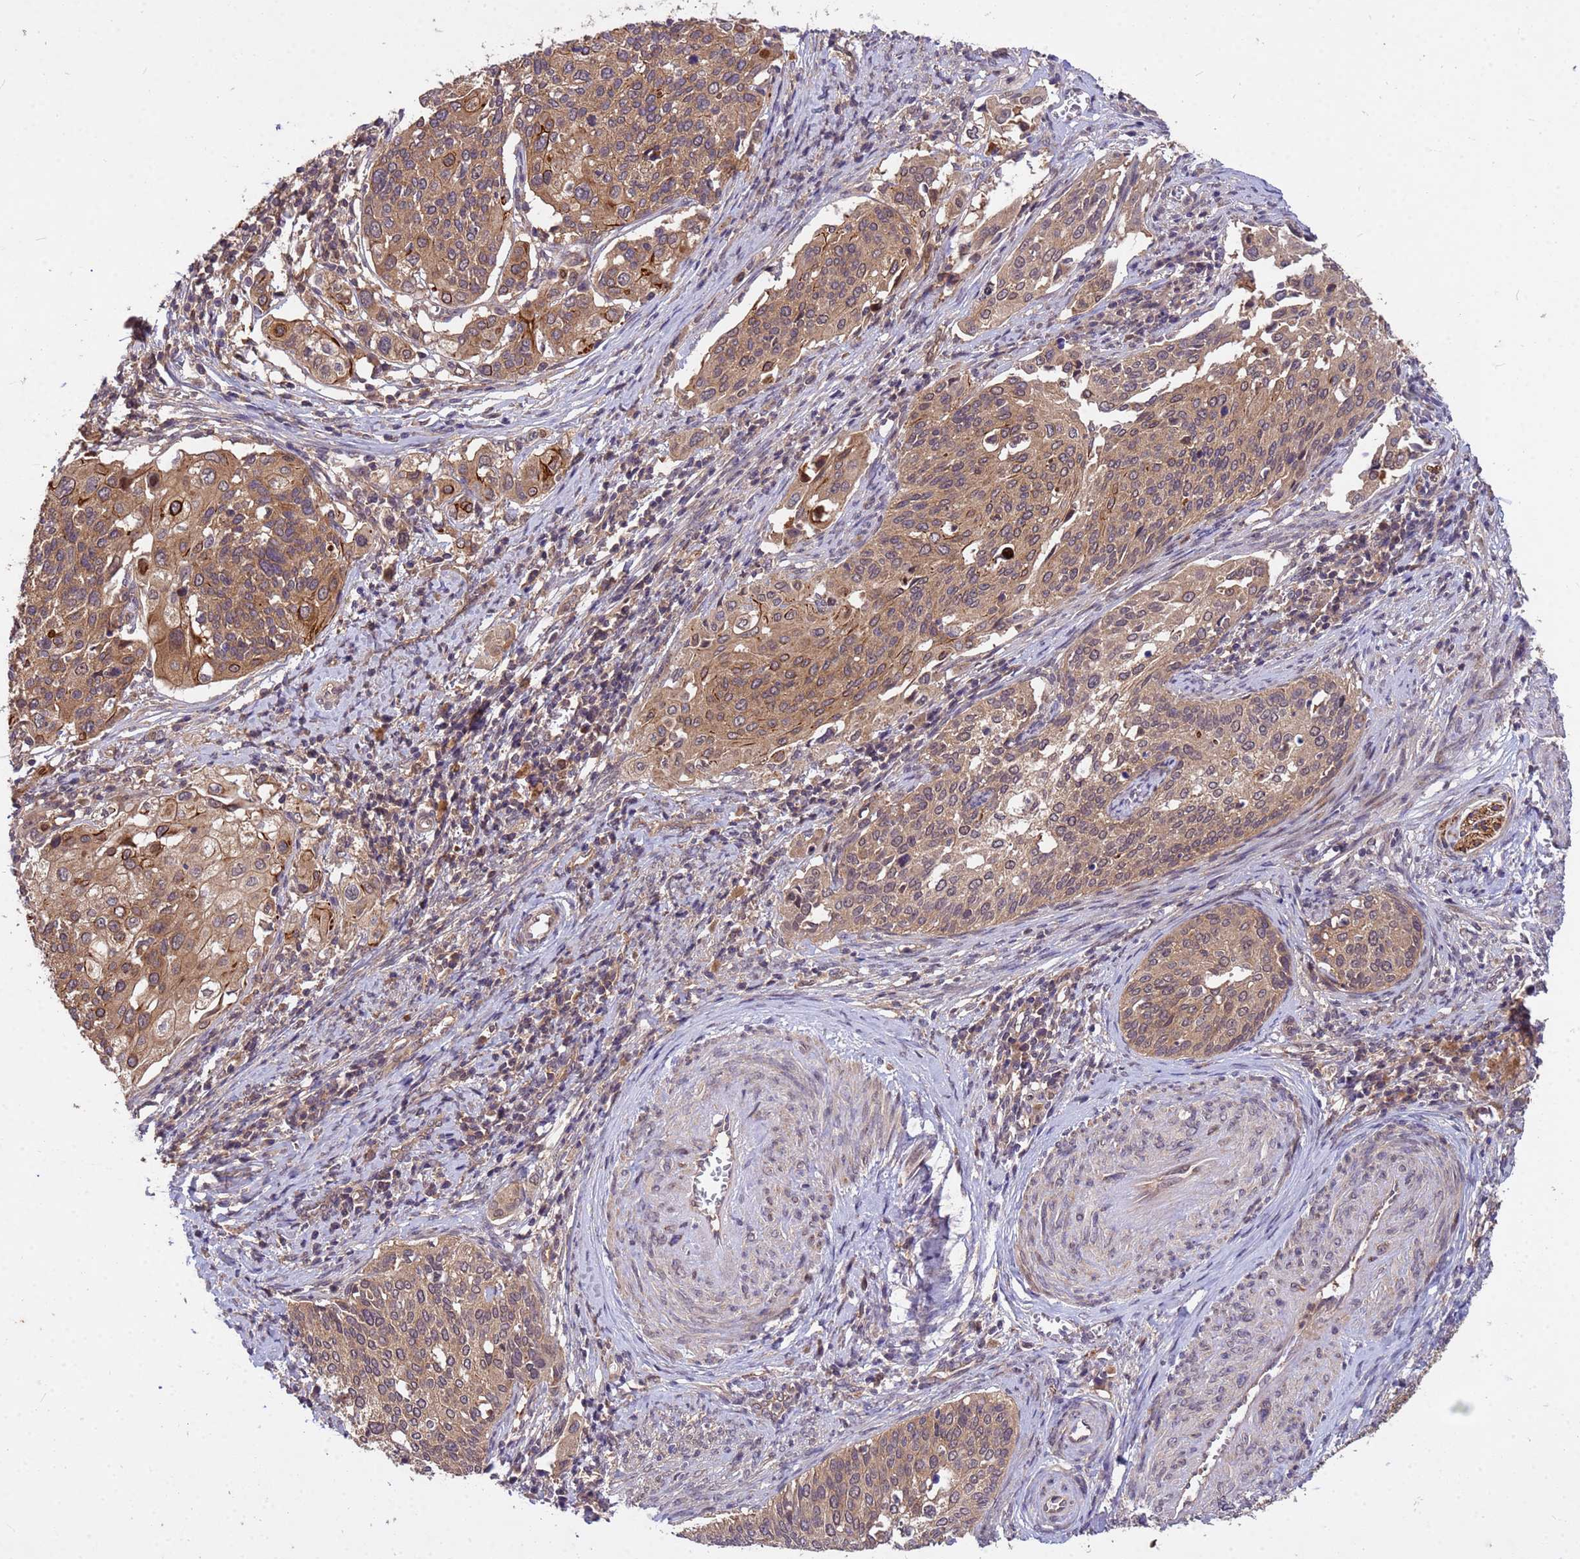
{"staining": {"intensity": "moderate", "quantity": ">75%", "location": "cytoplasmic/membranous"}, "tissue": "cervical cancer", "cell_type": "Tumor cells", "image_type": "cancer", "snomed": [{"axis": "morphology", "description": "Squamous cell carcinoma, NOS"}, {"axis": "topography", "description": "Cervix"}], "caption": "Cervical squamous cell carcinoma tissue exhibits moderate cytoplasmic/membranous expression in approximately >75% of tumor cells, visualized by immunohistochemistry.", "gene": "PPP2CB", "patient": {"sex": "female", "age": 44}}